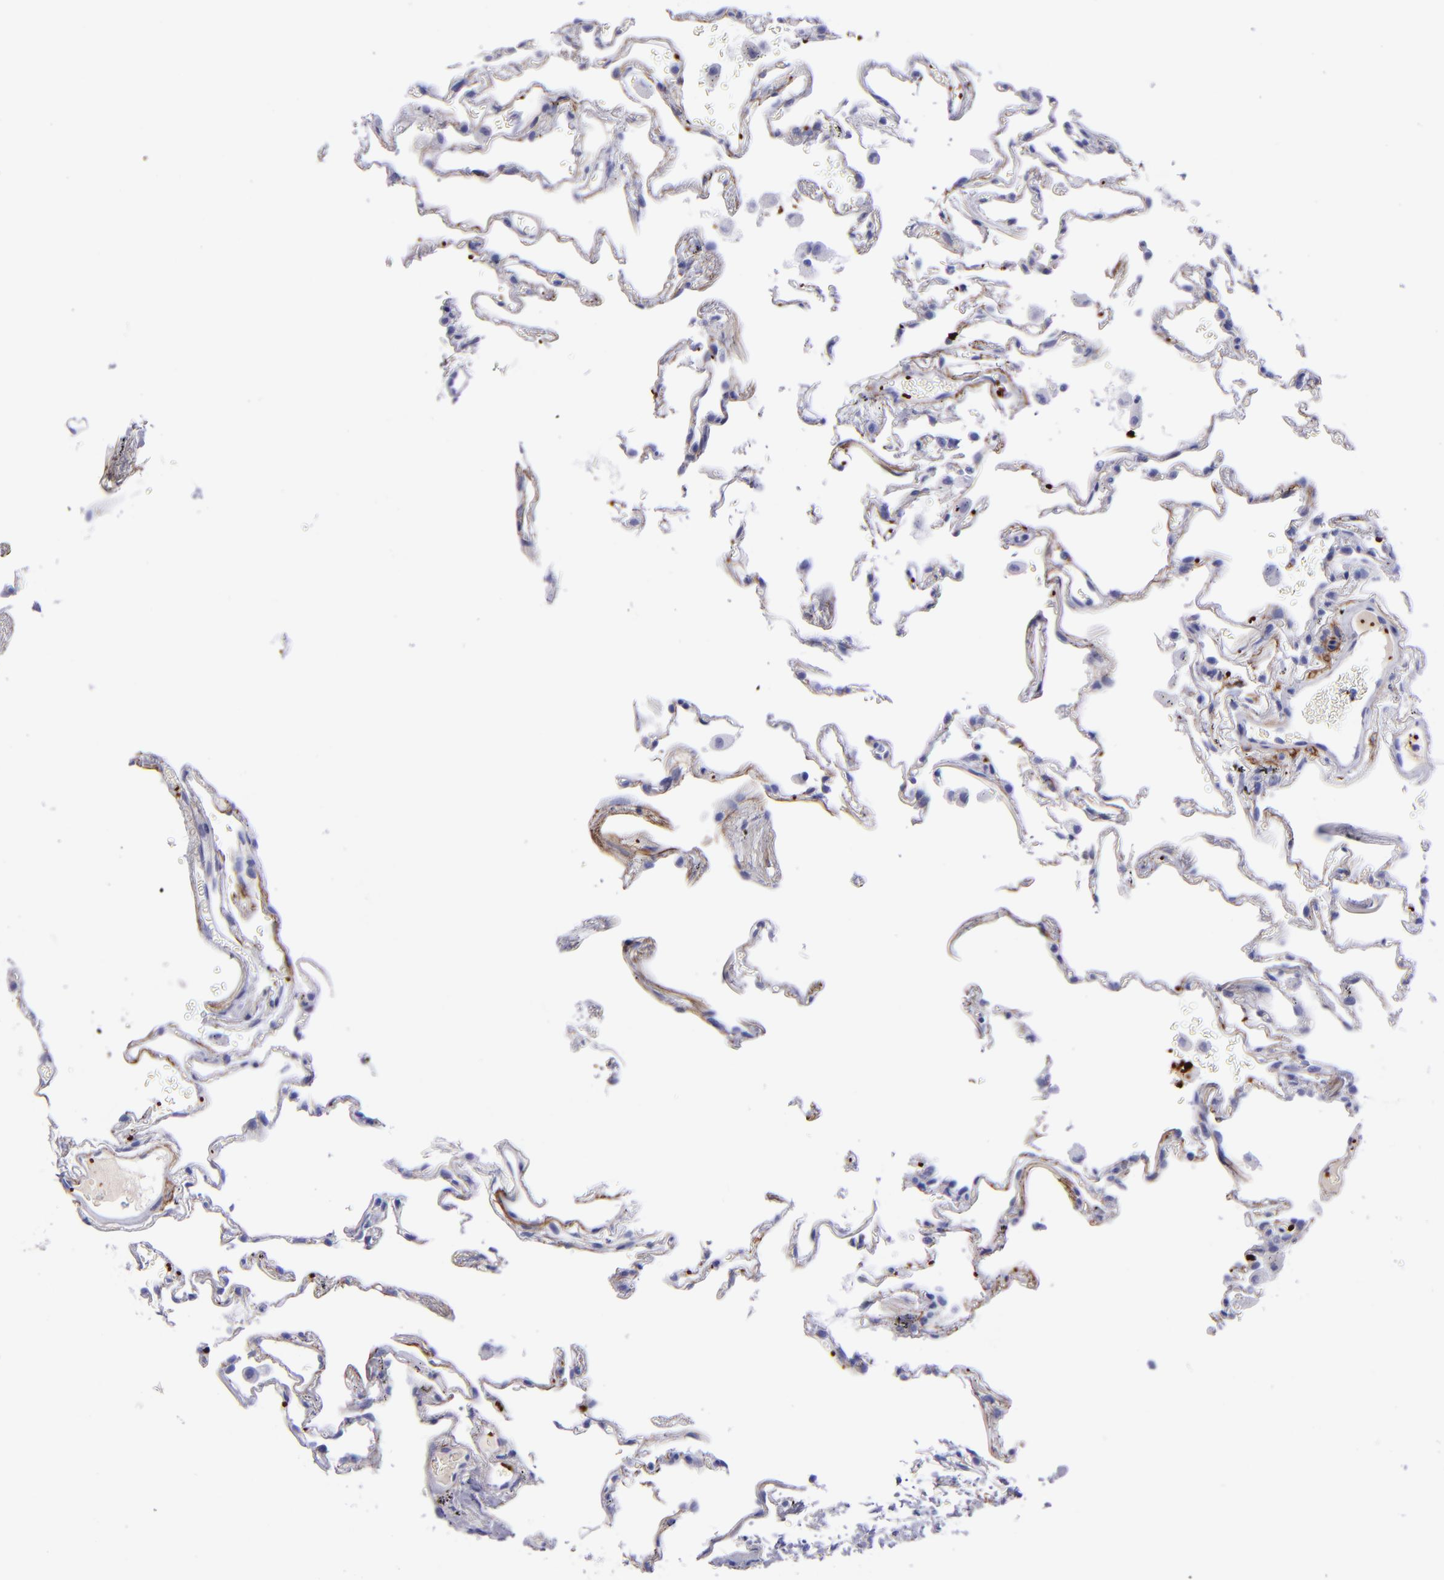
{"staining": {"intensity": "negative", "quantity": "none", "location": "none"}, "tissue": "lung", "cell_type": "Alveolar cells", "image_type": "normal", "snomed": [{"axis": "morphology", "description": "Normal tissue, NOS"}, {"axis": "morphology", "description": "Inflammation, NOS"}, {"axis": "topography", "description": "Lung"}], "caption": "Lung was stained to show a protein in brown. There is no significant positivity in alveolar cells. (DAB (3,3'-diaminobenzidine) IHC, high magnification).", "gene": "EFCAB13", "patient": {"sex": "male", "age": 69}}